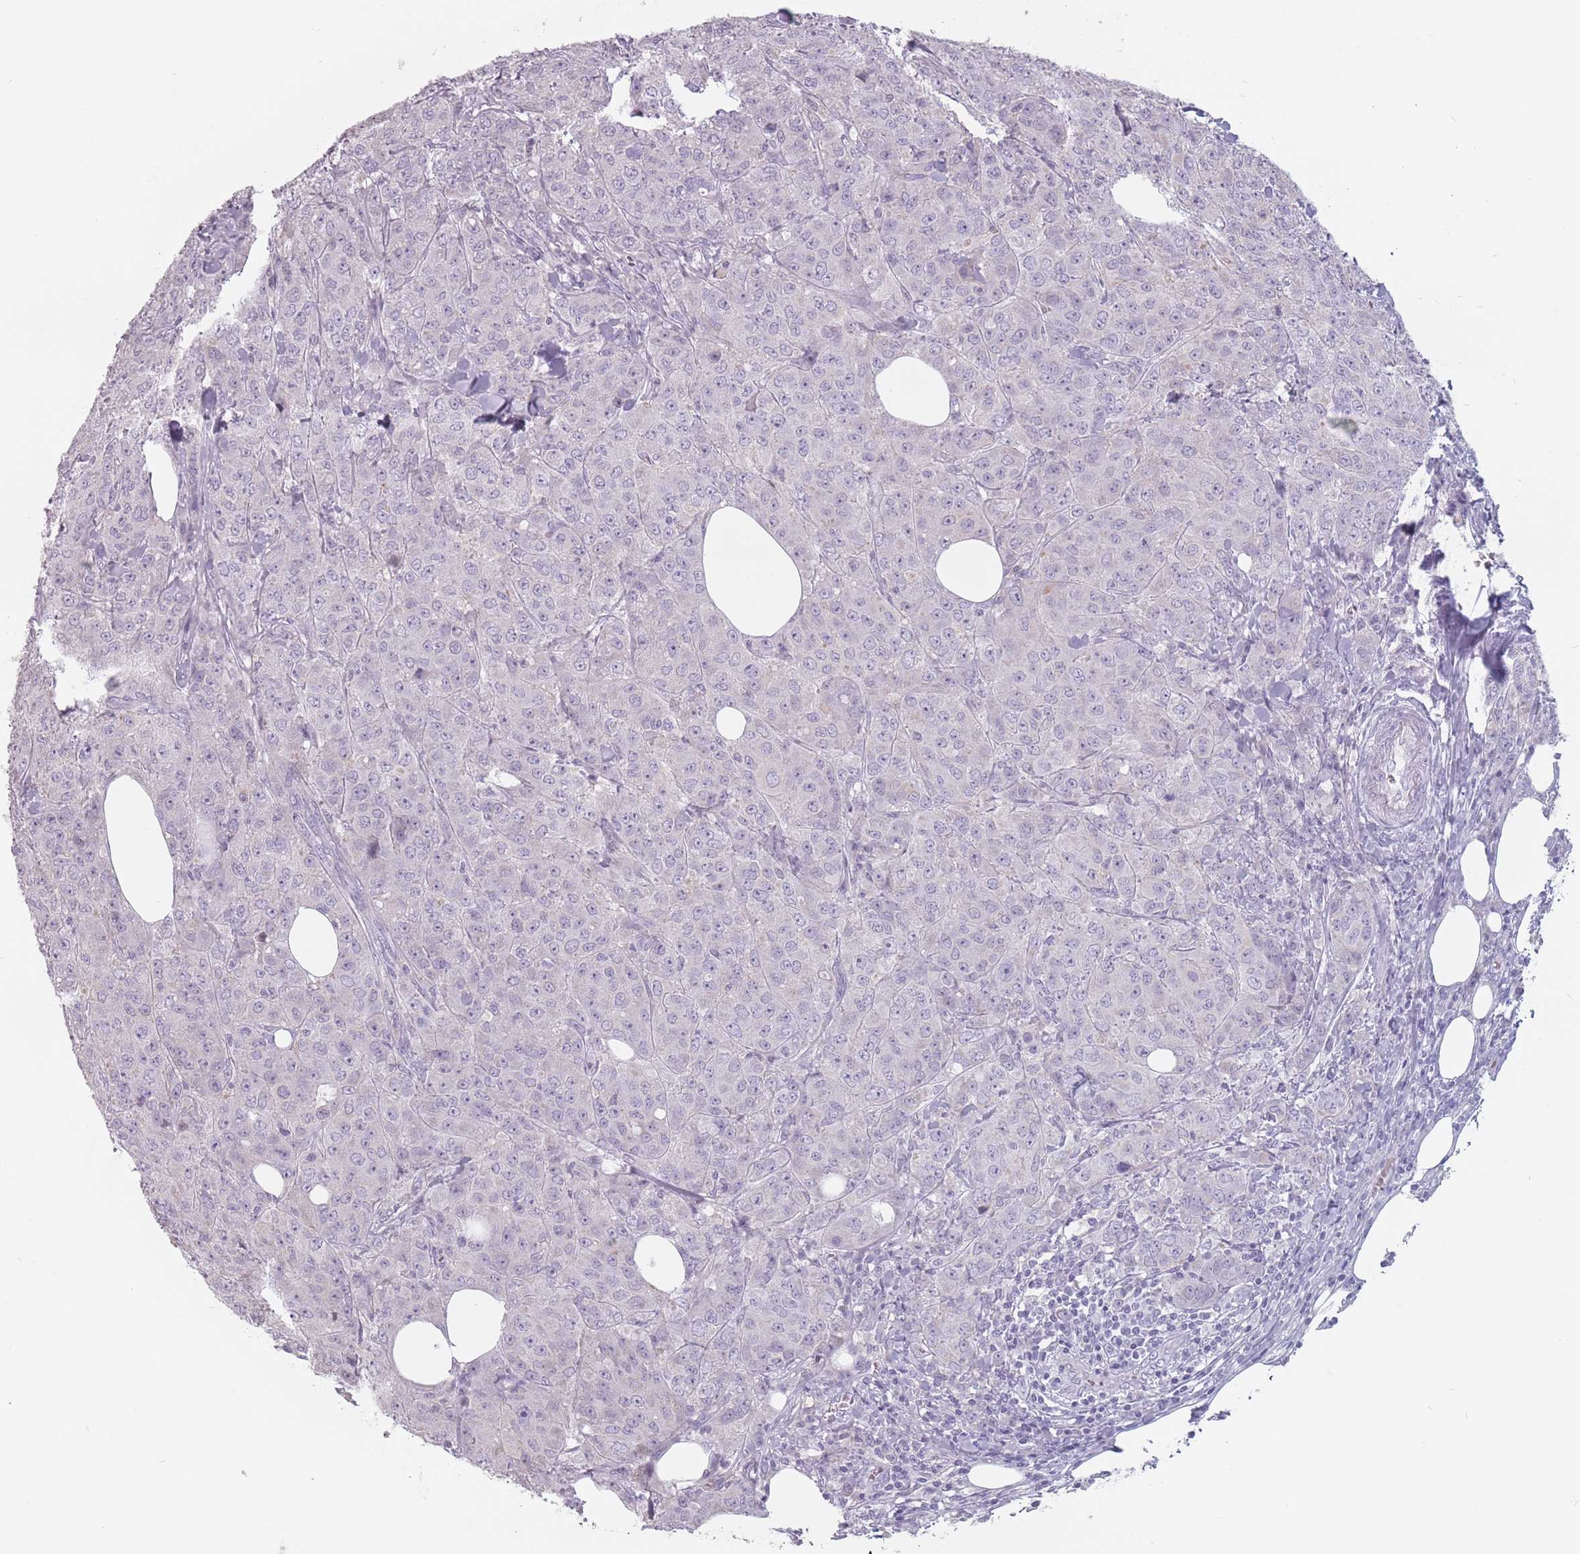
{"staining": {"intensity": "negative", "quantity": "none", "location": "none"}, "tissue": "breast cancer", "cell_type": "Tumor cells", "image_type": "cancer", "snomed": [{"axis": "morphology", "description": "Duct carcinoma"}, {"axis": "topography", "description": "Breast"}], "caption": "Human breast cancer (invasive ductal carcinoma) stained for a protein using immunohistochemistry displays no staining in tumor cells.", "gene": "CEP19", "patient": {"sex": "female", "age": 43}}